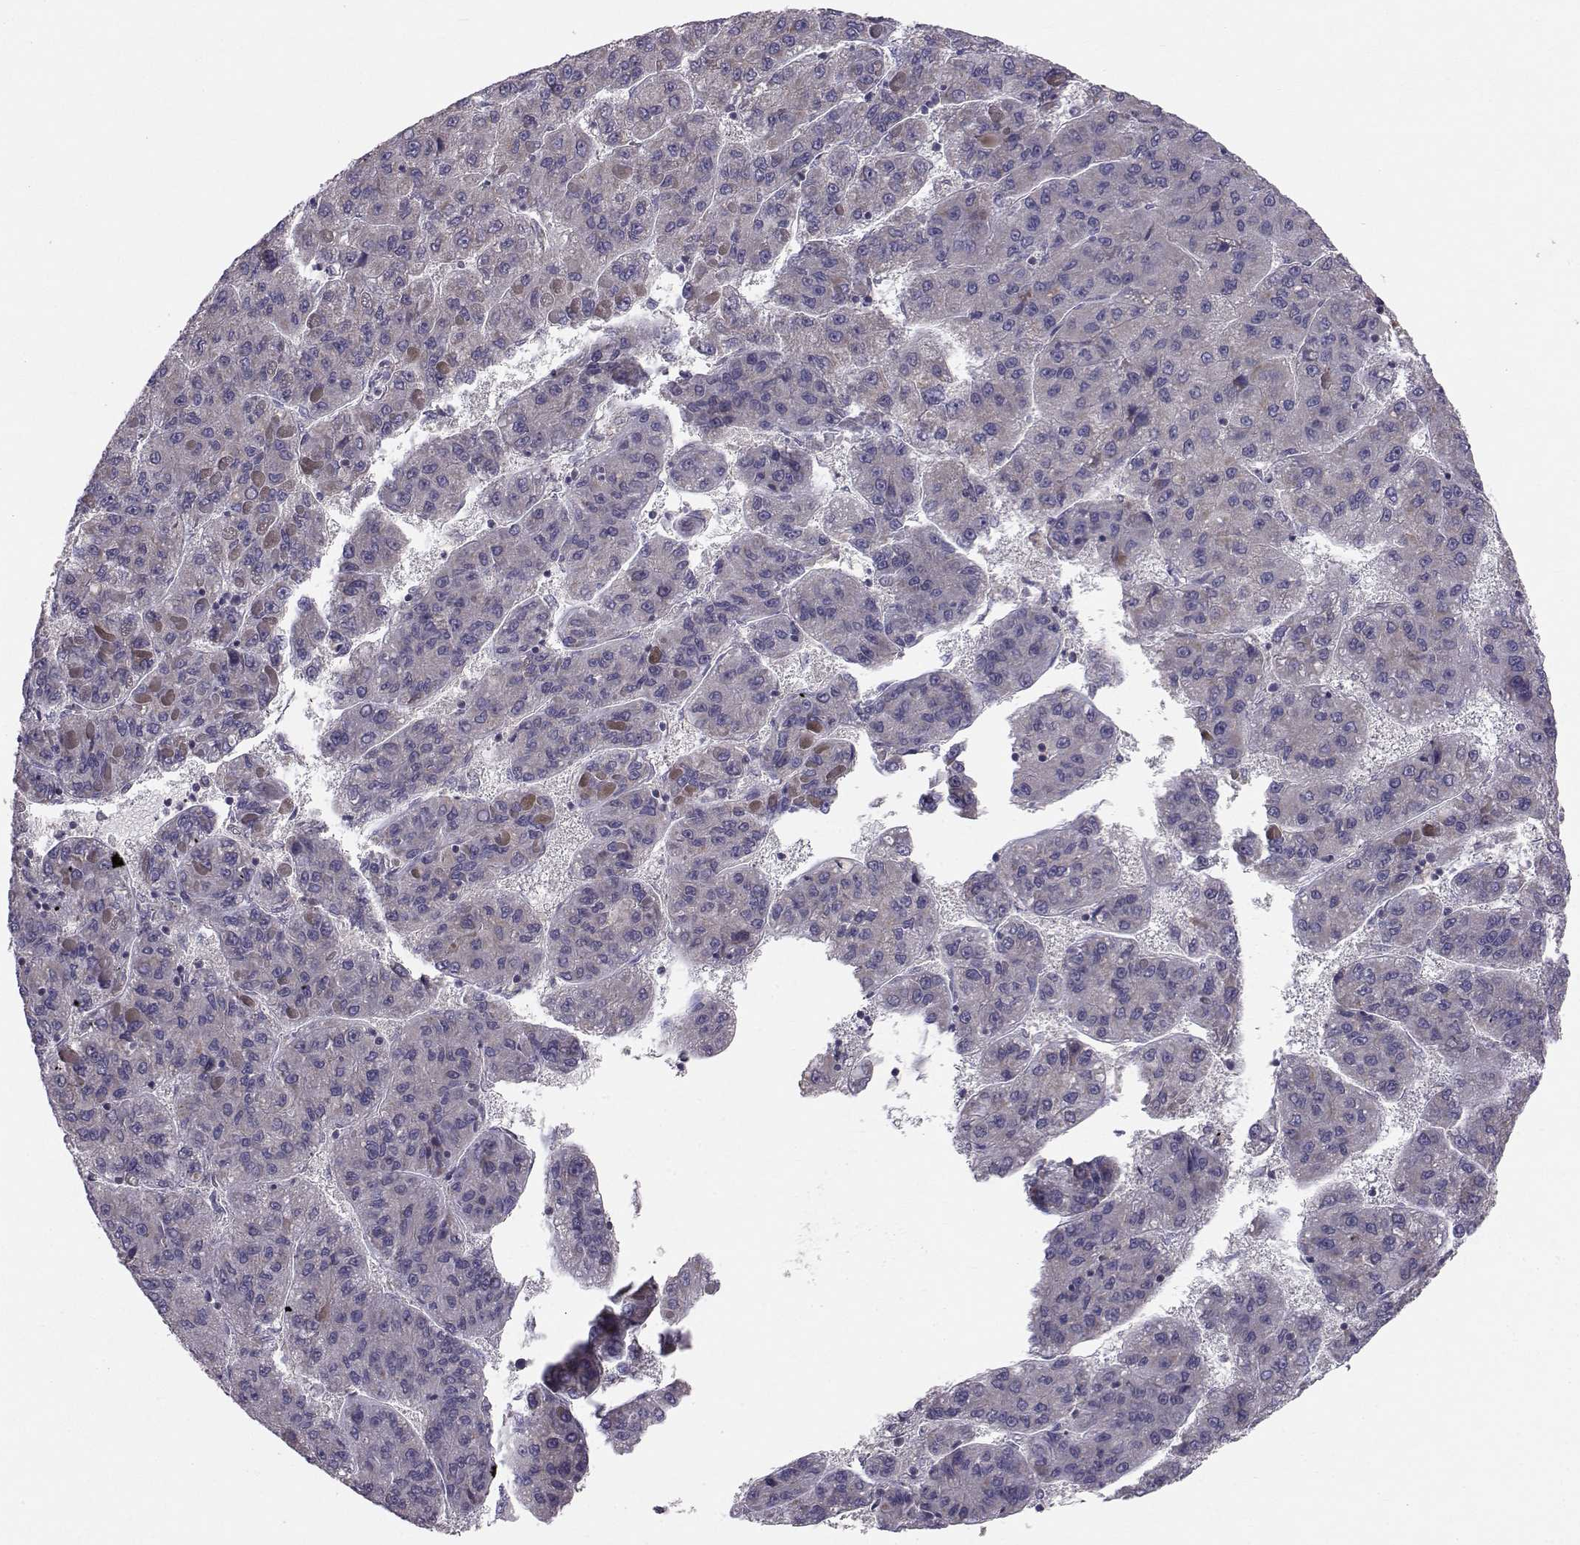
{"staining": {"intensity": "negative", "quantity": "none", "location": "none"}, "tissue": "liver cancer", "cell_type": "Tumor cells", "image_type": "cancer", "snomed": [{"axis": "morphology", "description": "Carcinoma, Hepatocellular, NOS"}, {"axis": "topography", "description": "Liver"}], "caption": "Tumor cells show no significant staining in liver hepatocellular carcinoma. Brightfield microscopy of IHC stained with DAB (3,3'-diaminobenzidine) (brown) and hematoxylin (blue), captured at high magnification.", "gene": "PEX5L", "patient": {"sex": "female", "age": 82}}